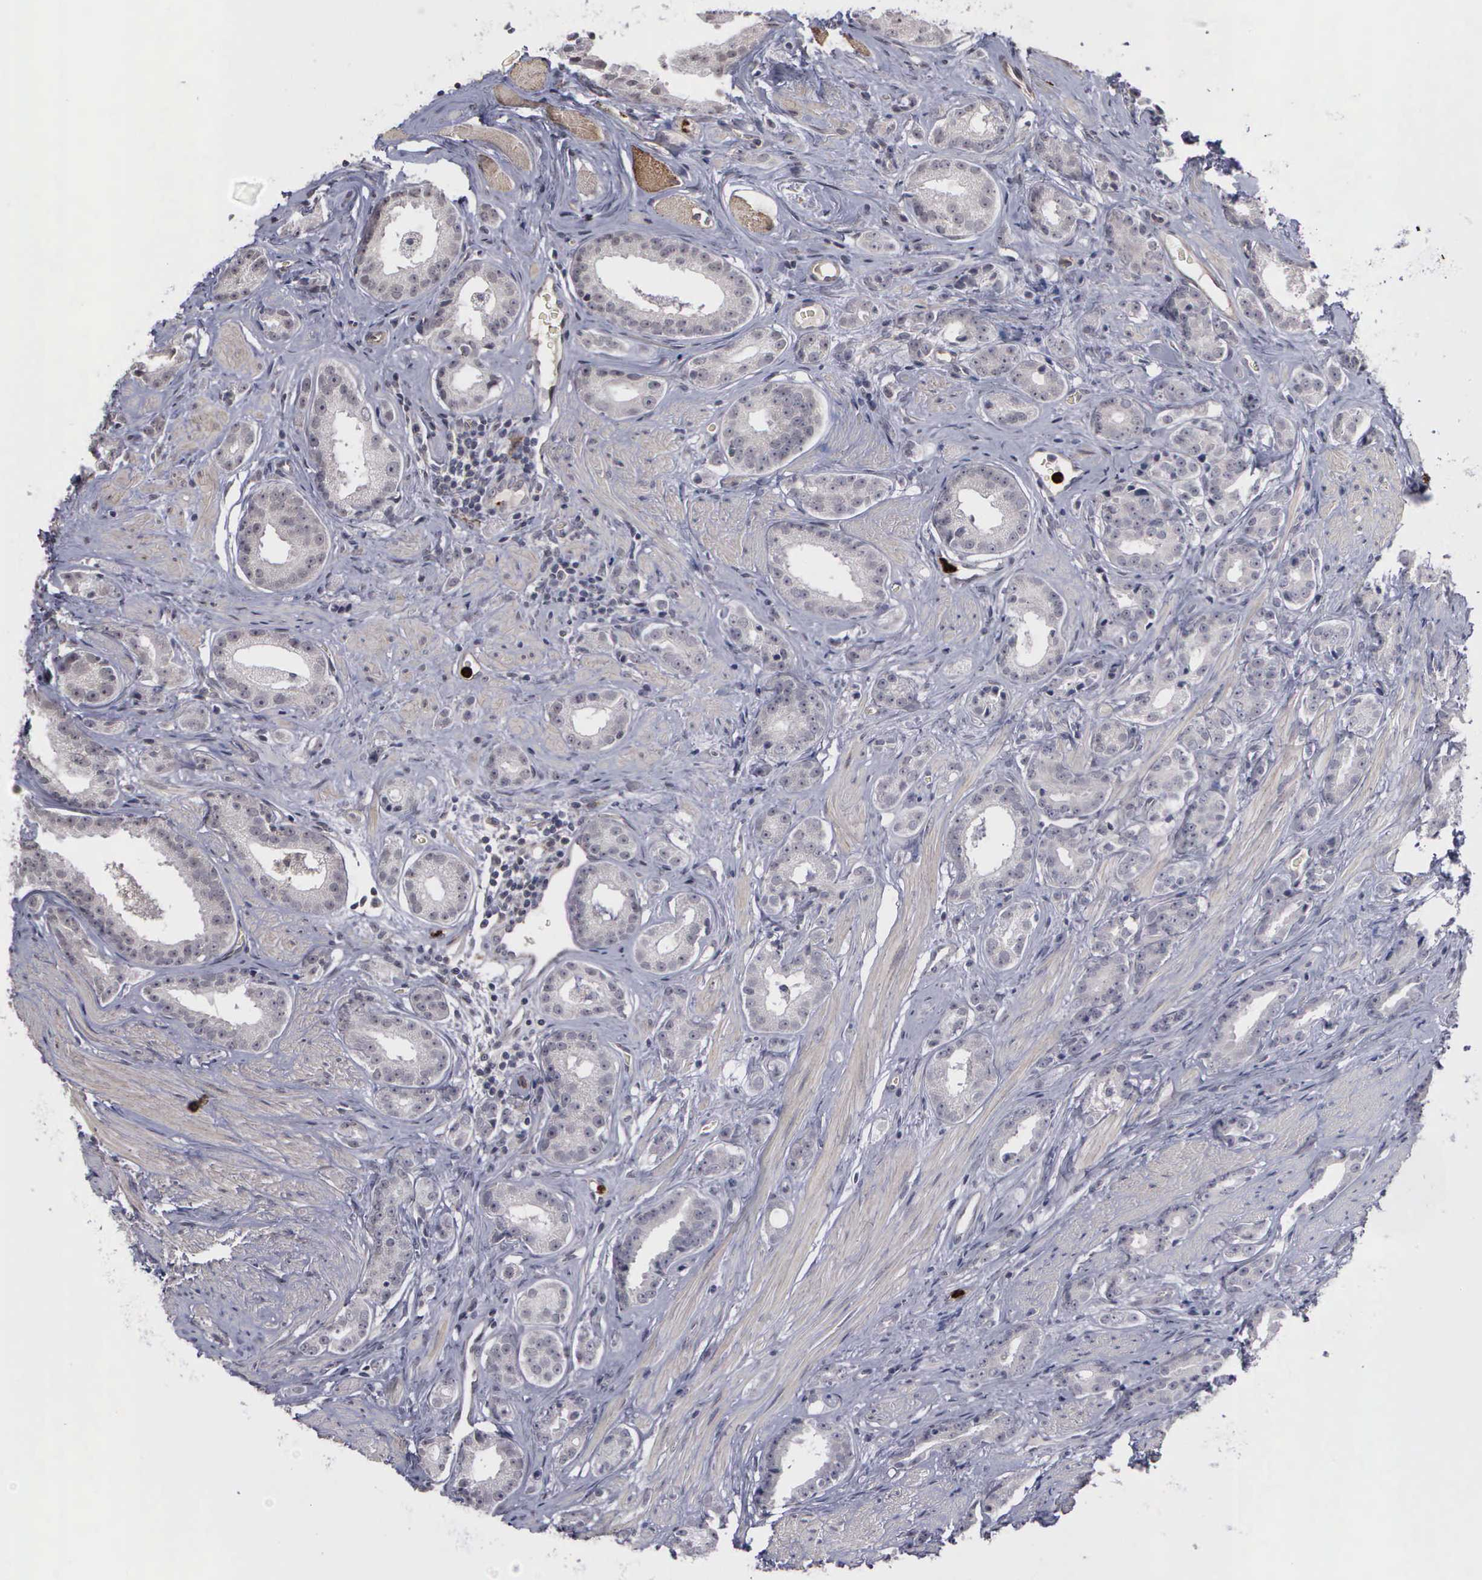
{"staining": {"intensity": "negative", "quantity": "none", "location": "none"}, "tissue": "prostate cancer", "cell_type": "Tumor cells", "image_type": "cancer", "snomed": [{"axis": "morphology", "description": "Adenocarcinoma, Medium grade"}, {"axis": "topography", "description": "Prostate"}], "caption": "IHC of human prostate adenocarcinoma (medium-grade) exhibits no expression in tumor cells.", "gene": "MMP9", "patient": {"sex": "male", "age": 53}}